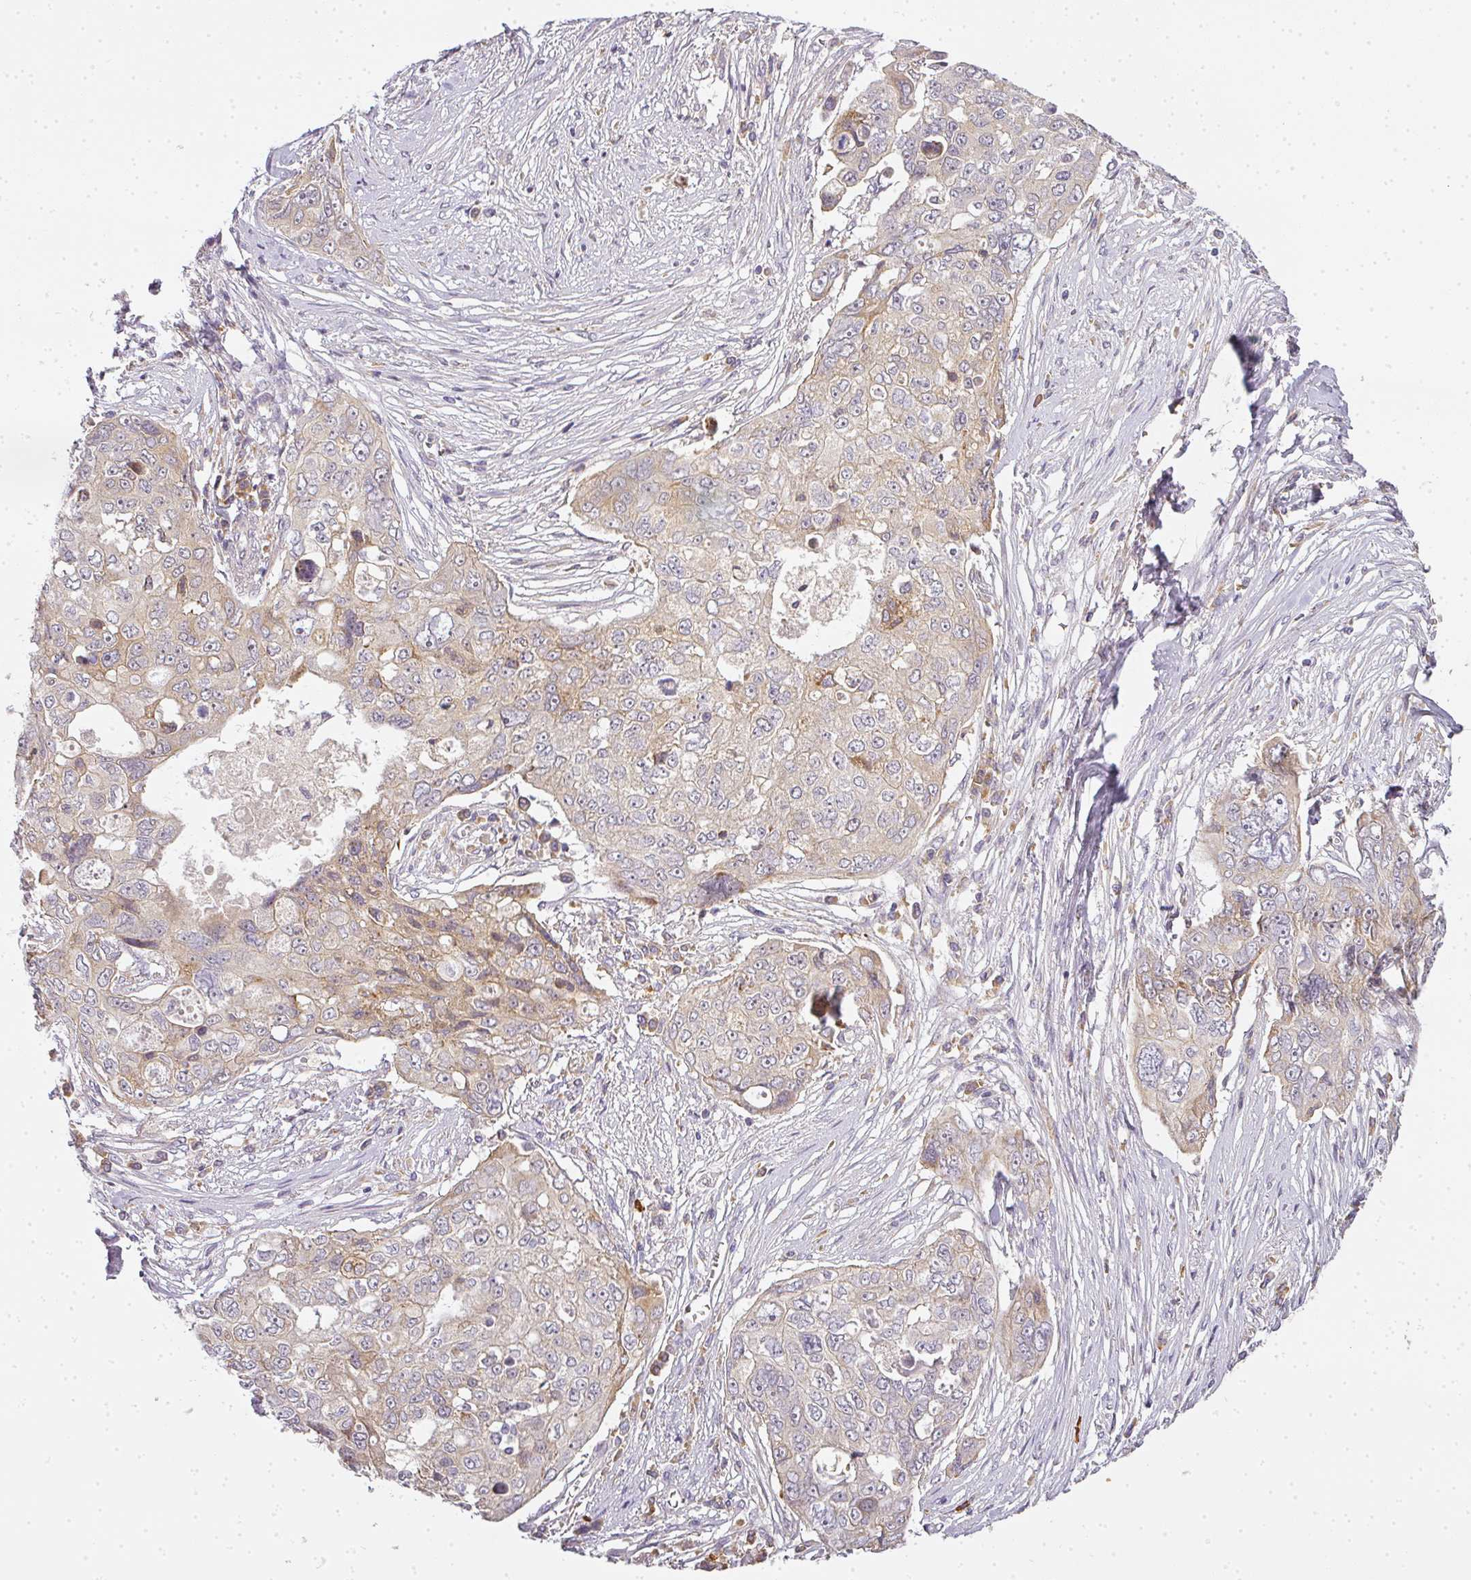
{"staining": {"intensity": "weak", "quantity": "<25%", "location": "cytoplasmic/membranous"}, "tissue": "ovarian cancer", "cell_type": "Tumor cells", "image_type": "cancer", "snomed": [{"axis": "morphology", "description": "Carcinoma, endometroid"}, {"axis": "topography", "description": "Ovary"}], "caption": "Protein analysis of ovarian cancer displays no significant expression in tumor cells. (IHC, brightfield microscopy, high magnification).", "gene": "MED19", "patient": {"sex": "female", "age": 70}}